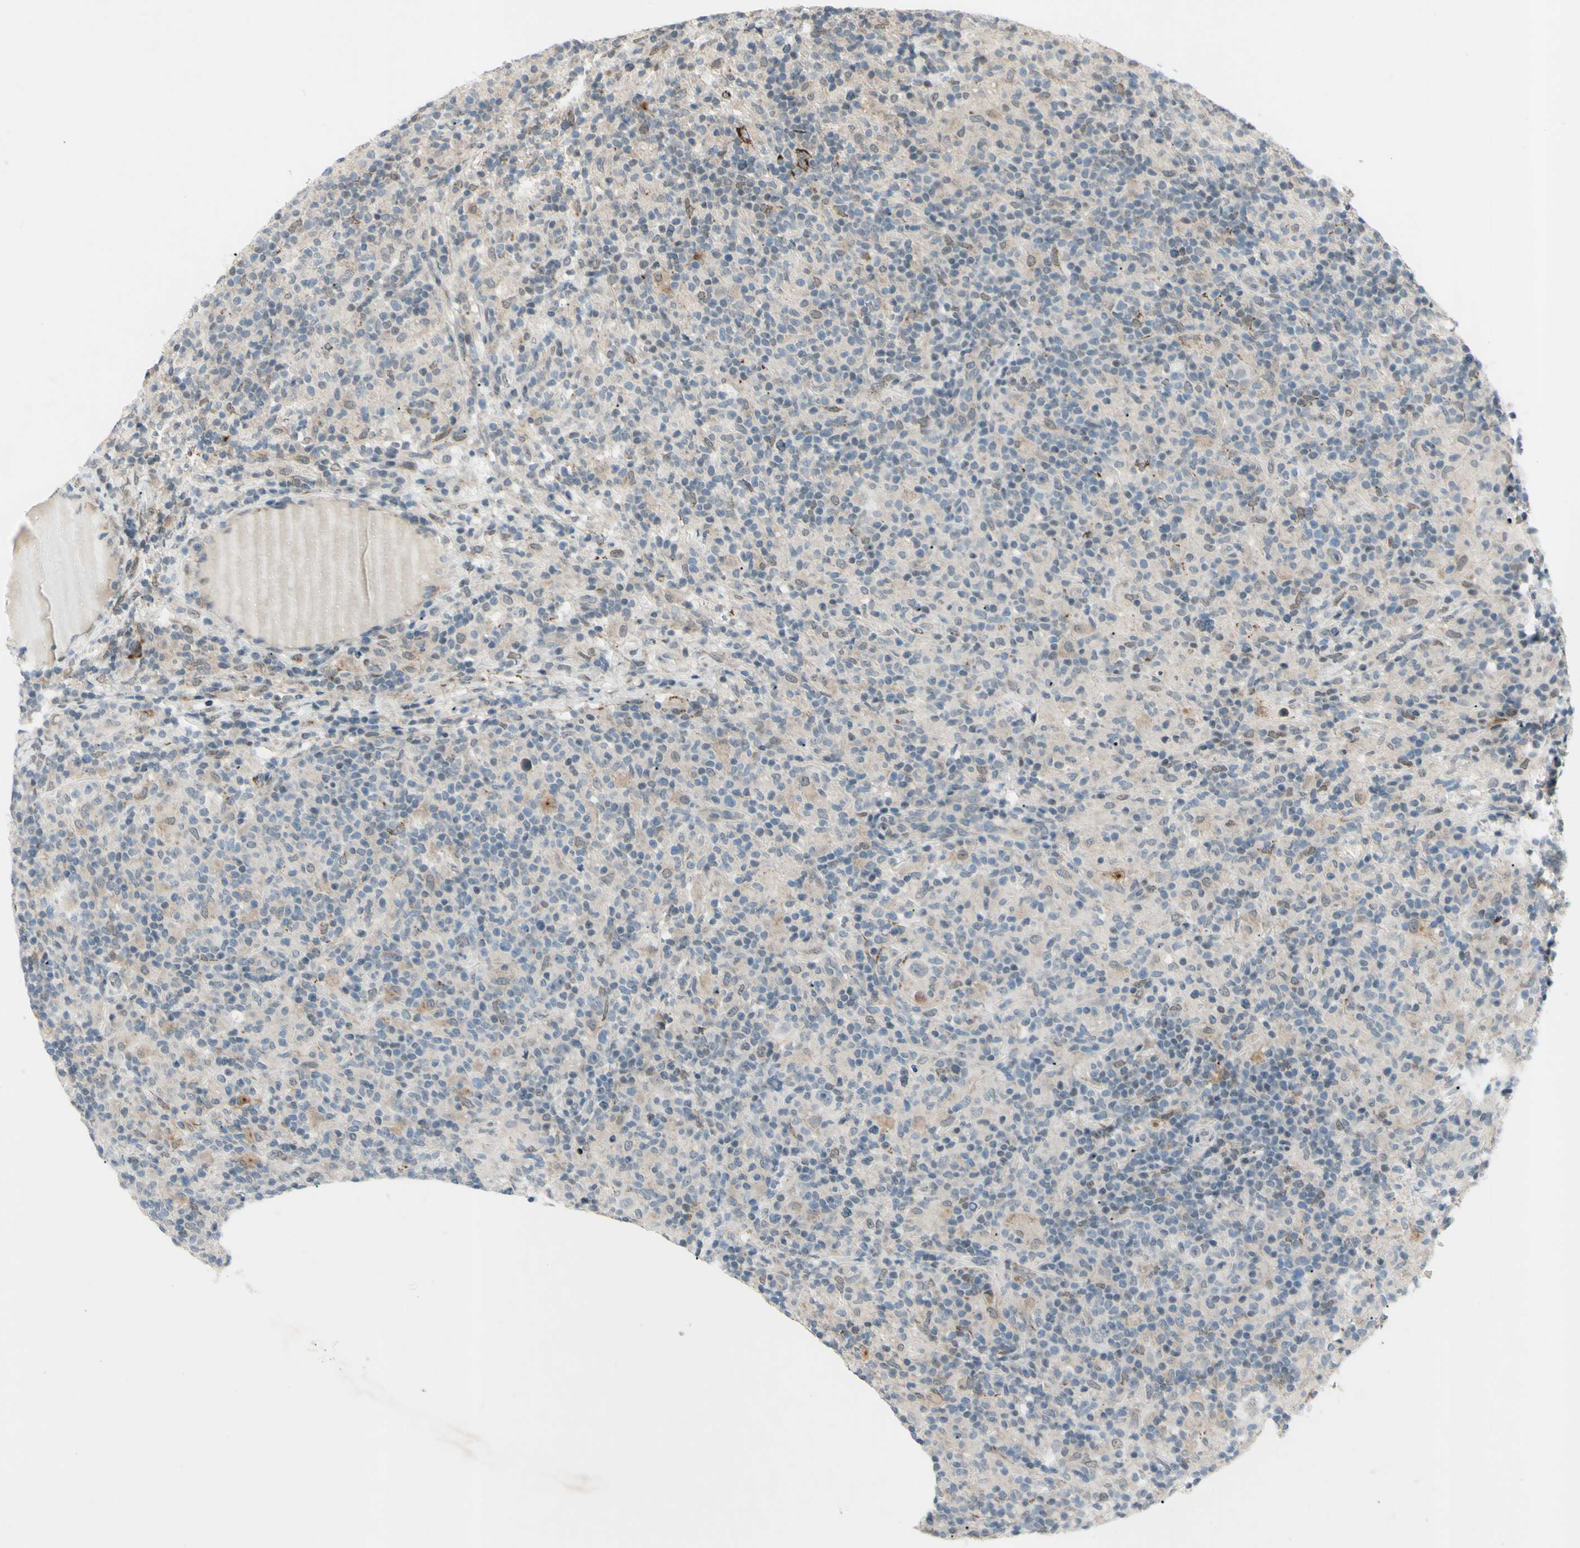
{"staining": {"intensity": "negative", "quantity": "none", "location": "none"}, "tissue": "lymphoma", "cell_type": "Tumor cells", "image_type": "cancer", "snomed": [{"axis": "morphology", "description": "Hodgkin's disease, NOS"}, {"axis": "topography", "description": "Lymph node"}], "caption": "Immunohistochemistry (IHC) micrograph of human Hodgkin's disease stained for a protein (brown), which reveals no staining in tumor cells.", "gene": "FGFR2", "patient": {"sex": "male", "age": 70}}